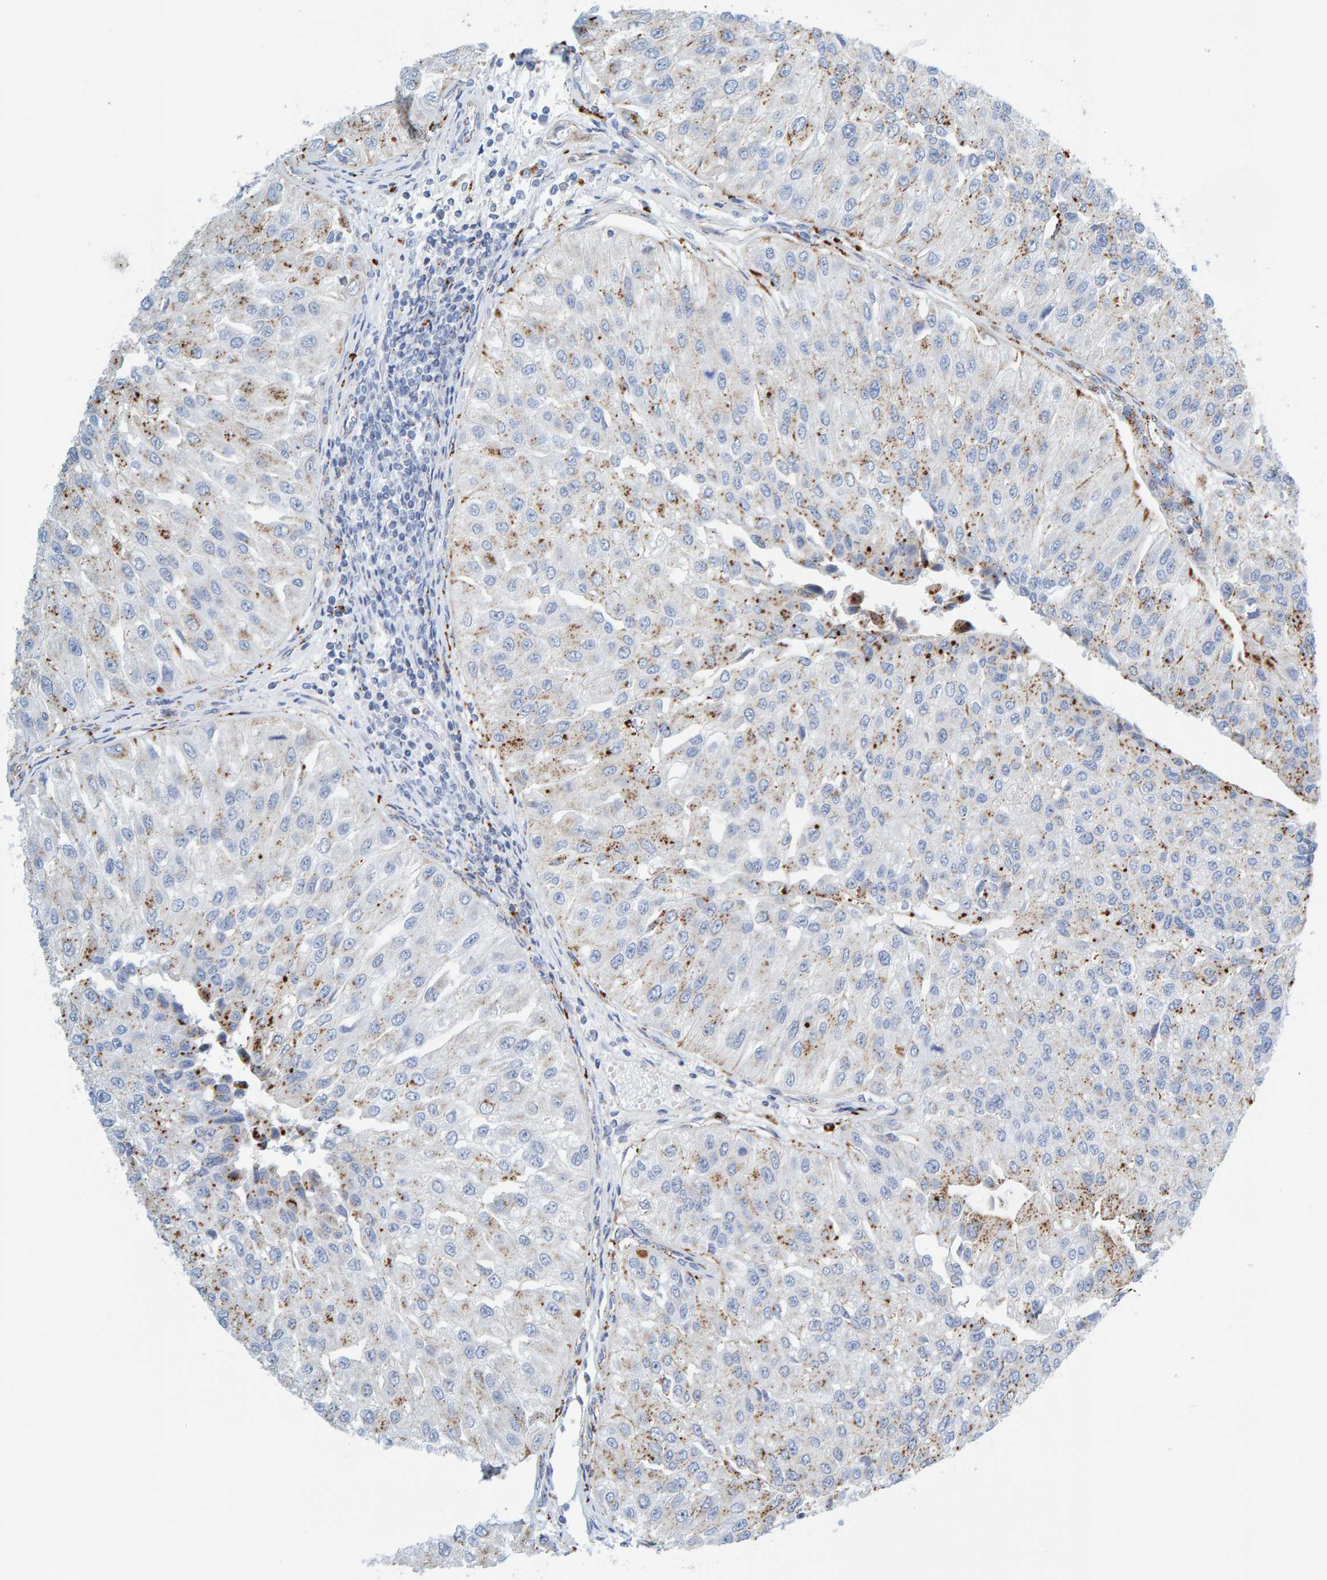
{"staining": {"intensity": "moderate", "quantity": "<25%", "location": "cytoplasmic/membranous"}, "tissue": "urothelial cancer", "cell_type": "Tumor cells", "image_type": "cancer", "snomed": [{"axis": "morphology", "description": "Urothelial carcinoma, High grade"}, {"axis": "topography", "description": "Kidney"}, {"axis": "topography", "description": "Urinary bladder"}], "caption": "High-magnification brightfield microscopy of urothelial cancer stained with DAB (3,3'-diaminobenzidine) (brown) and counterstained with hematoxylin (blue). tumor cells exhibit moderate cytoplasmic/membranous positivity is appreciated in approximately<25% of cells.", "gene": "BIN3", "patient": {"sex": "male", "age": 77}}